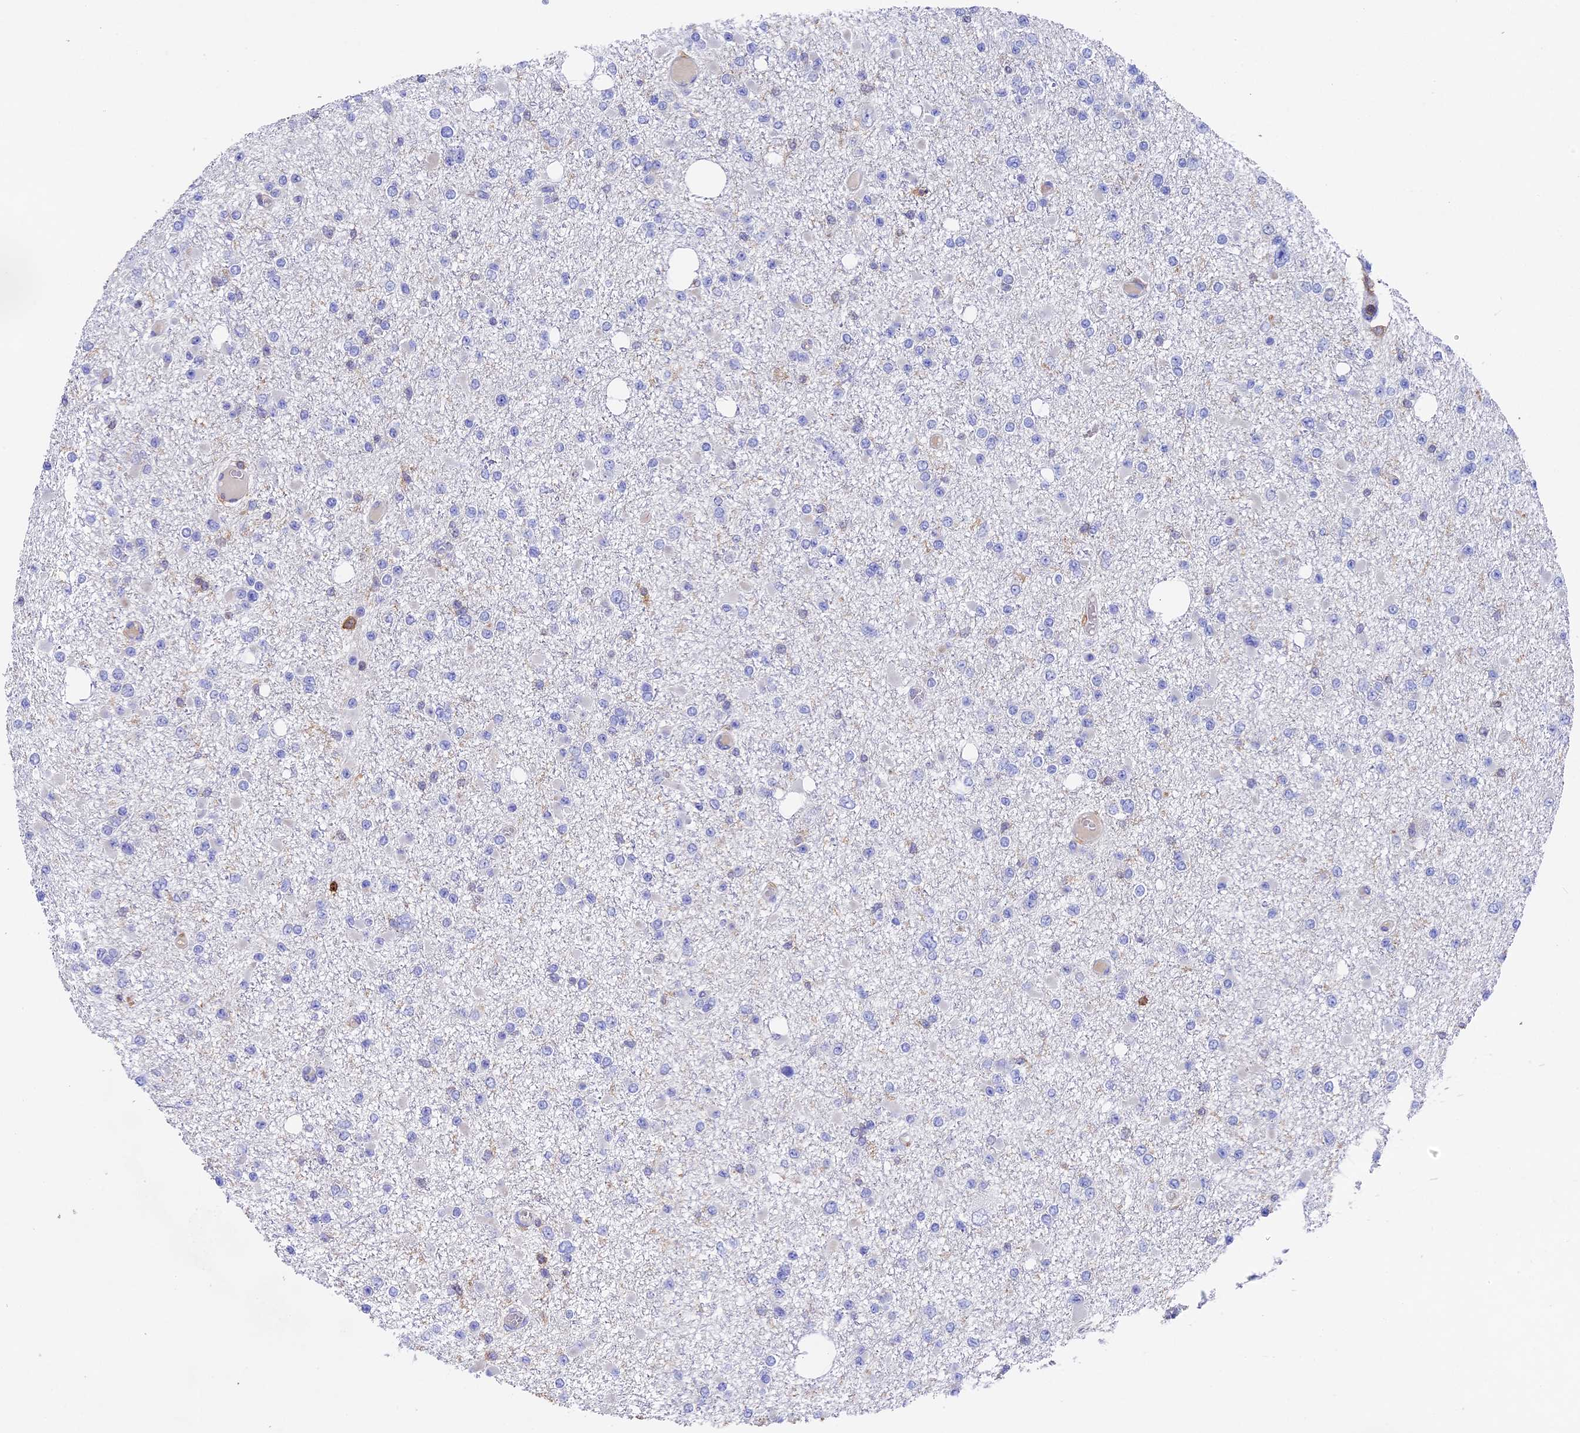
{"staining": {"intensity": "negative", "quantity": "none", "location": "none"}, "tissue": "glioma", "cell_type": "Tumor cells", "image_type": "cancer", "snomed": [{"axis": "morphology", "description": "Glioma, malignant, Low grade"}, {"axis": "topography", "description": "Brain"}], "caption": "Tumor cells are negative for protein expression in human glioma. (DAB (3,3'-diaminobenzidine) immunohistochemistry (IHC) visualized using brightfield microscopy, high magnification).", "gene": "ADAT1", "patient": {"sex": "female", "age": 22}}